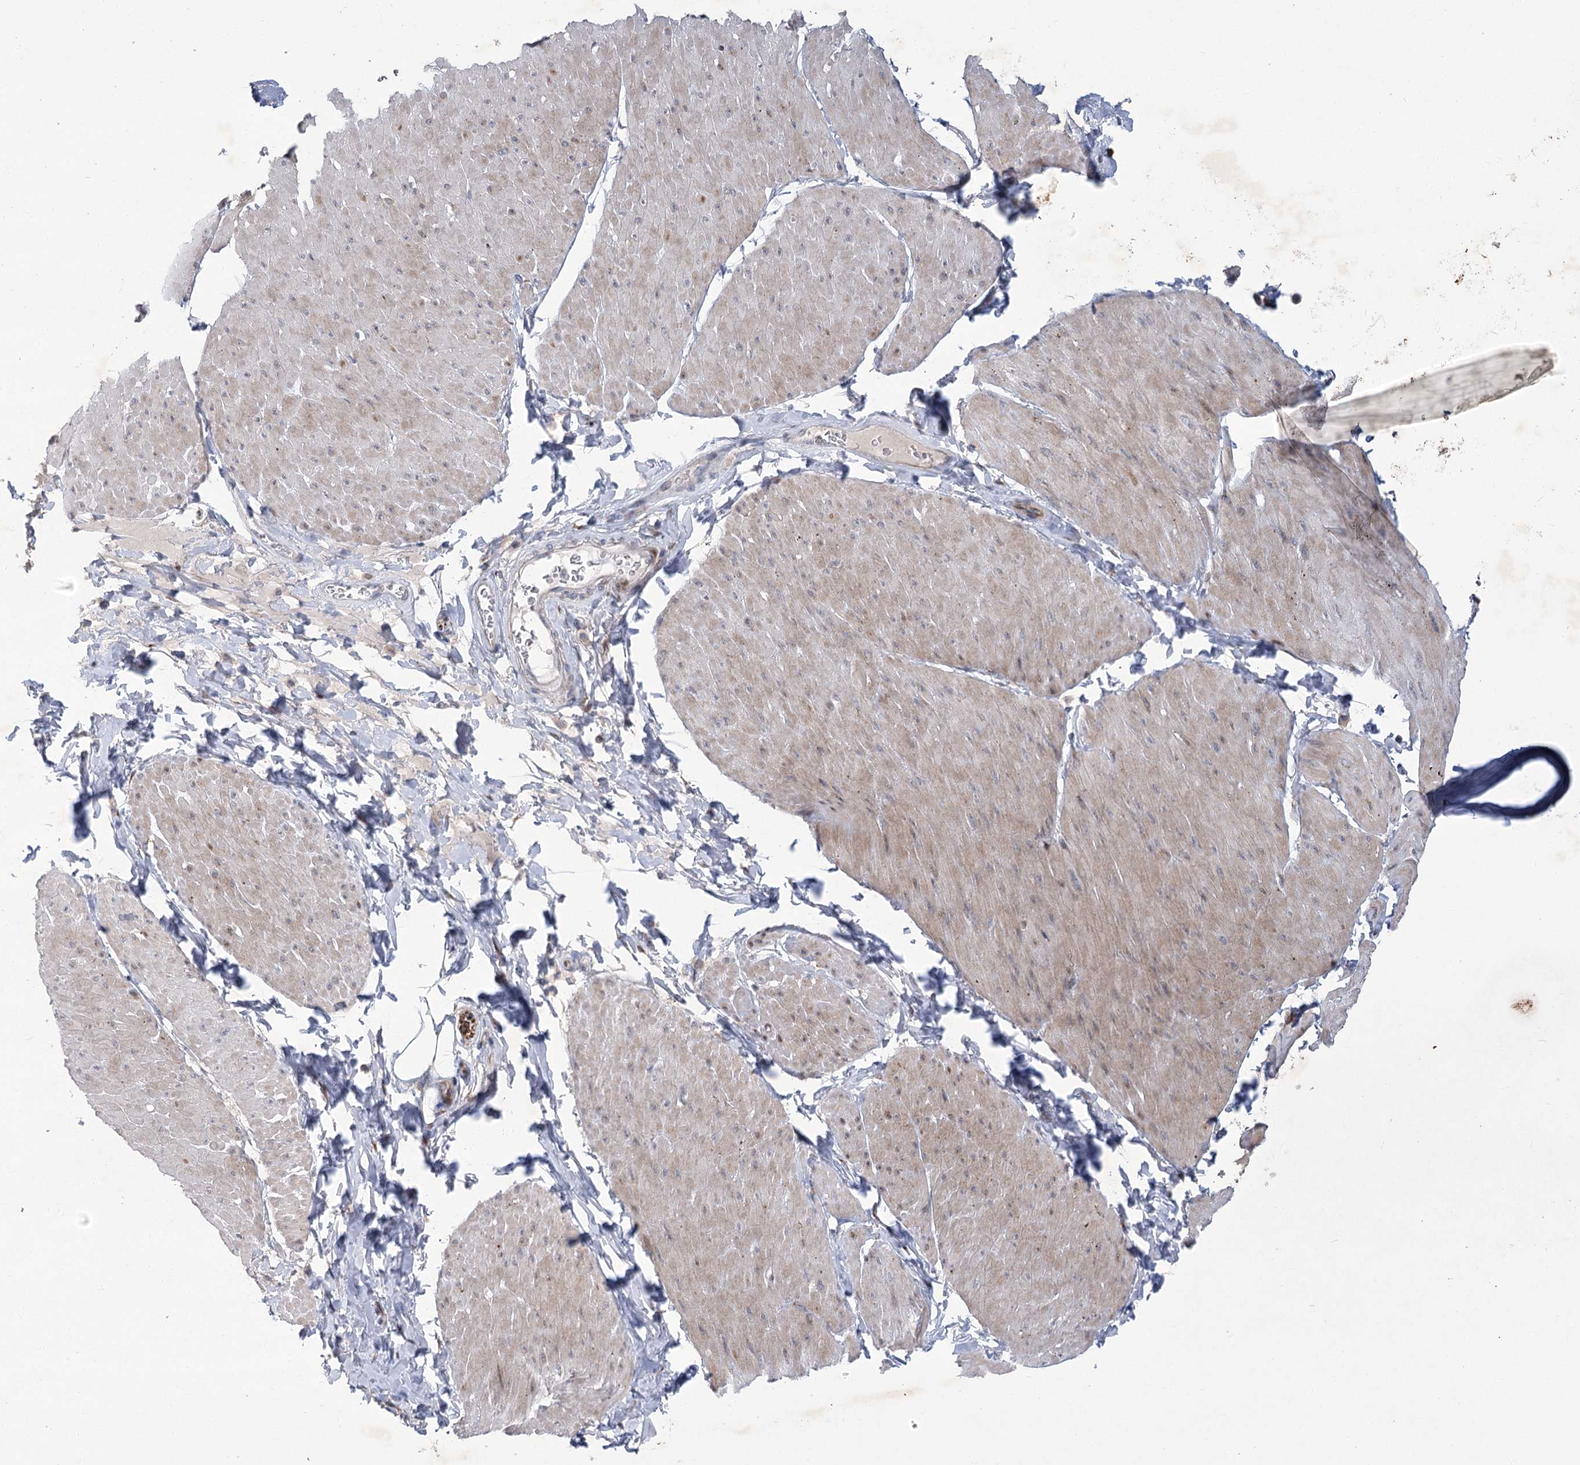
{"staining": {"intensity": "weak", "quantity": "25%-75%", "location": "cytoplasmic/membranous,nuclear"}, "tissue": "smooth muscle", "cell_type": "Smooth muscle cells", "image_type": "normal", "snomed": [{"axis": "morphology", "description": "Urothelial carcinoma, High grade"}, {"axis": "topography", "description": "Urinary bladder"}], "caption": "Protein staining reveals weak cytoplasmic/membranous,nuclear expression in about 25%-75% of smooth muscle cells in benign smooth muscle.", "gene": "GCNT4", "patient": {"sex": "male", "age": 46}}